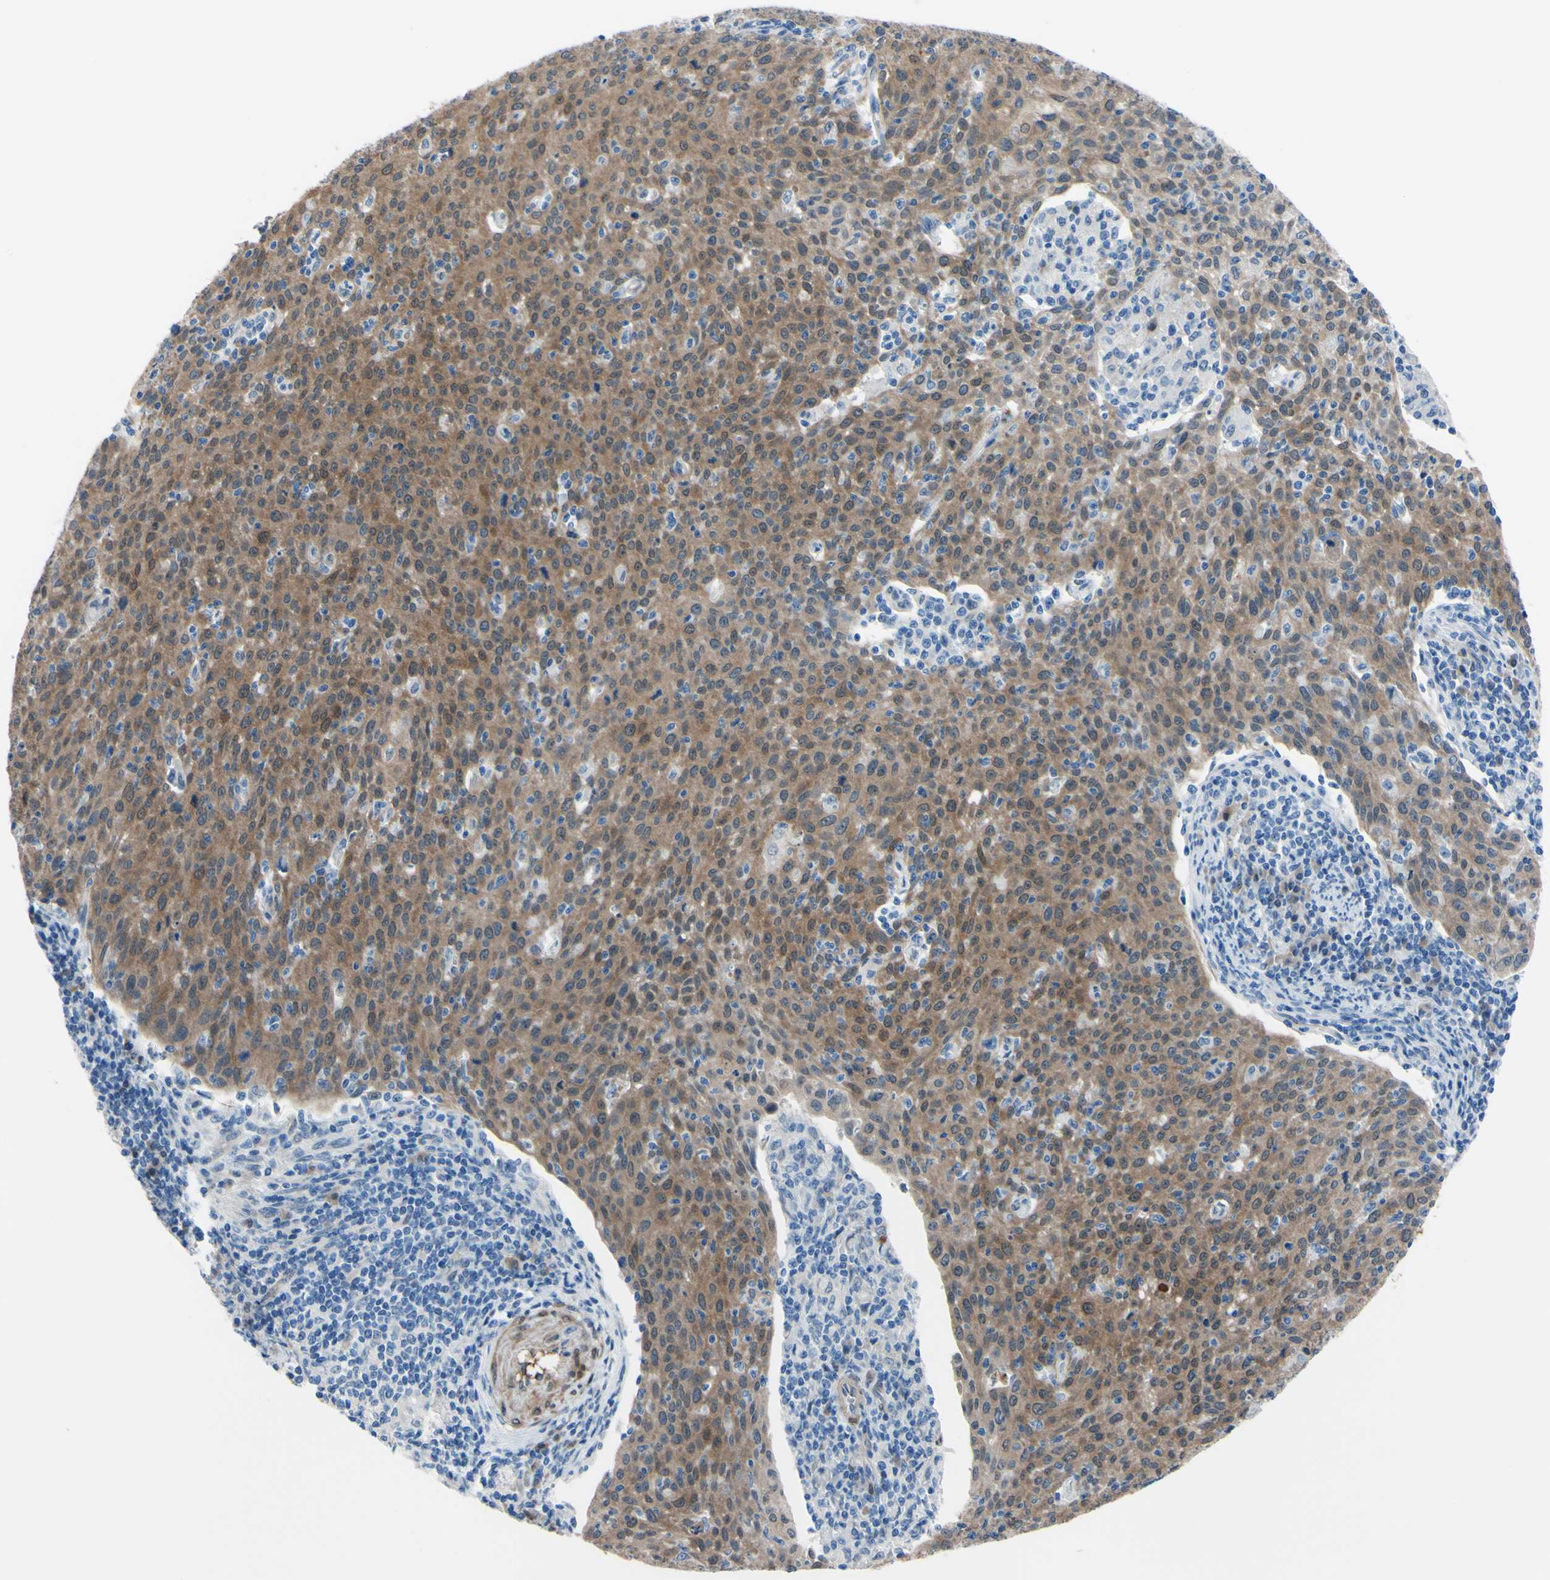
{"staining": {"intensity": "moderate", "quantity": ">75%", "location": "cytoplasmic/membranous"}, "tissue": "cervical cancer", "cell_type": "Tumor cells", "image_type": "cancer", "snomed": [{"axis": "morphology", "description": "Squamous cell carcinoma, NOS"}, {"axis": "topography", "description": "Cervix"}], "caption": "Cervical cancer (squamous cell carcinoma) was stained to show a protein in brown. There is medium levels of moderate cytoplasmic/membranous staining in approximately >75% of tumor cells.", "gene": "NOL3", "patient": {"sex": "female", "age": 38}}